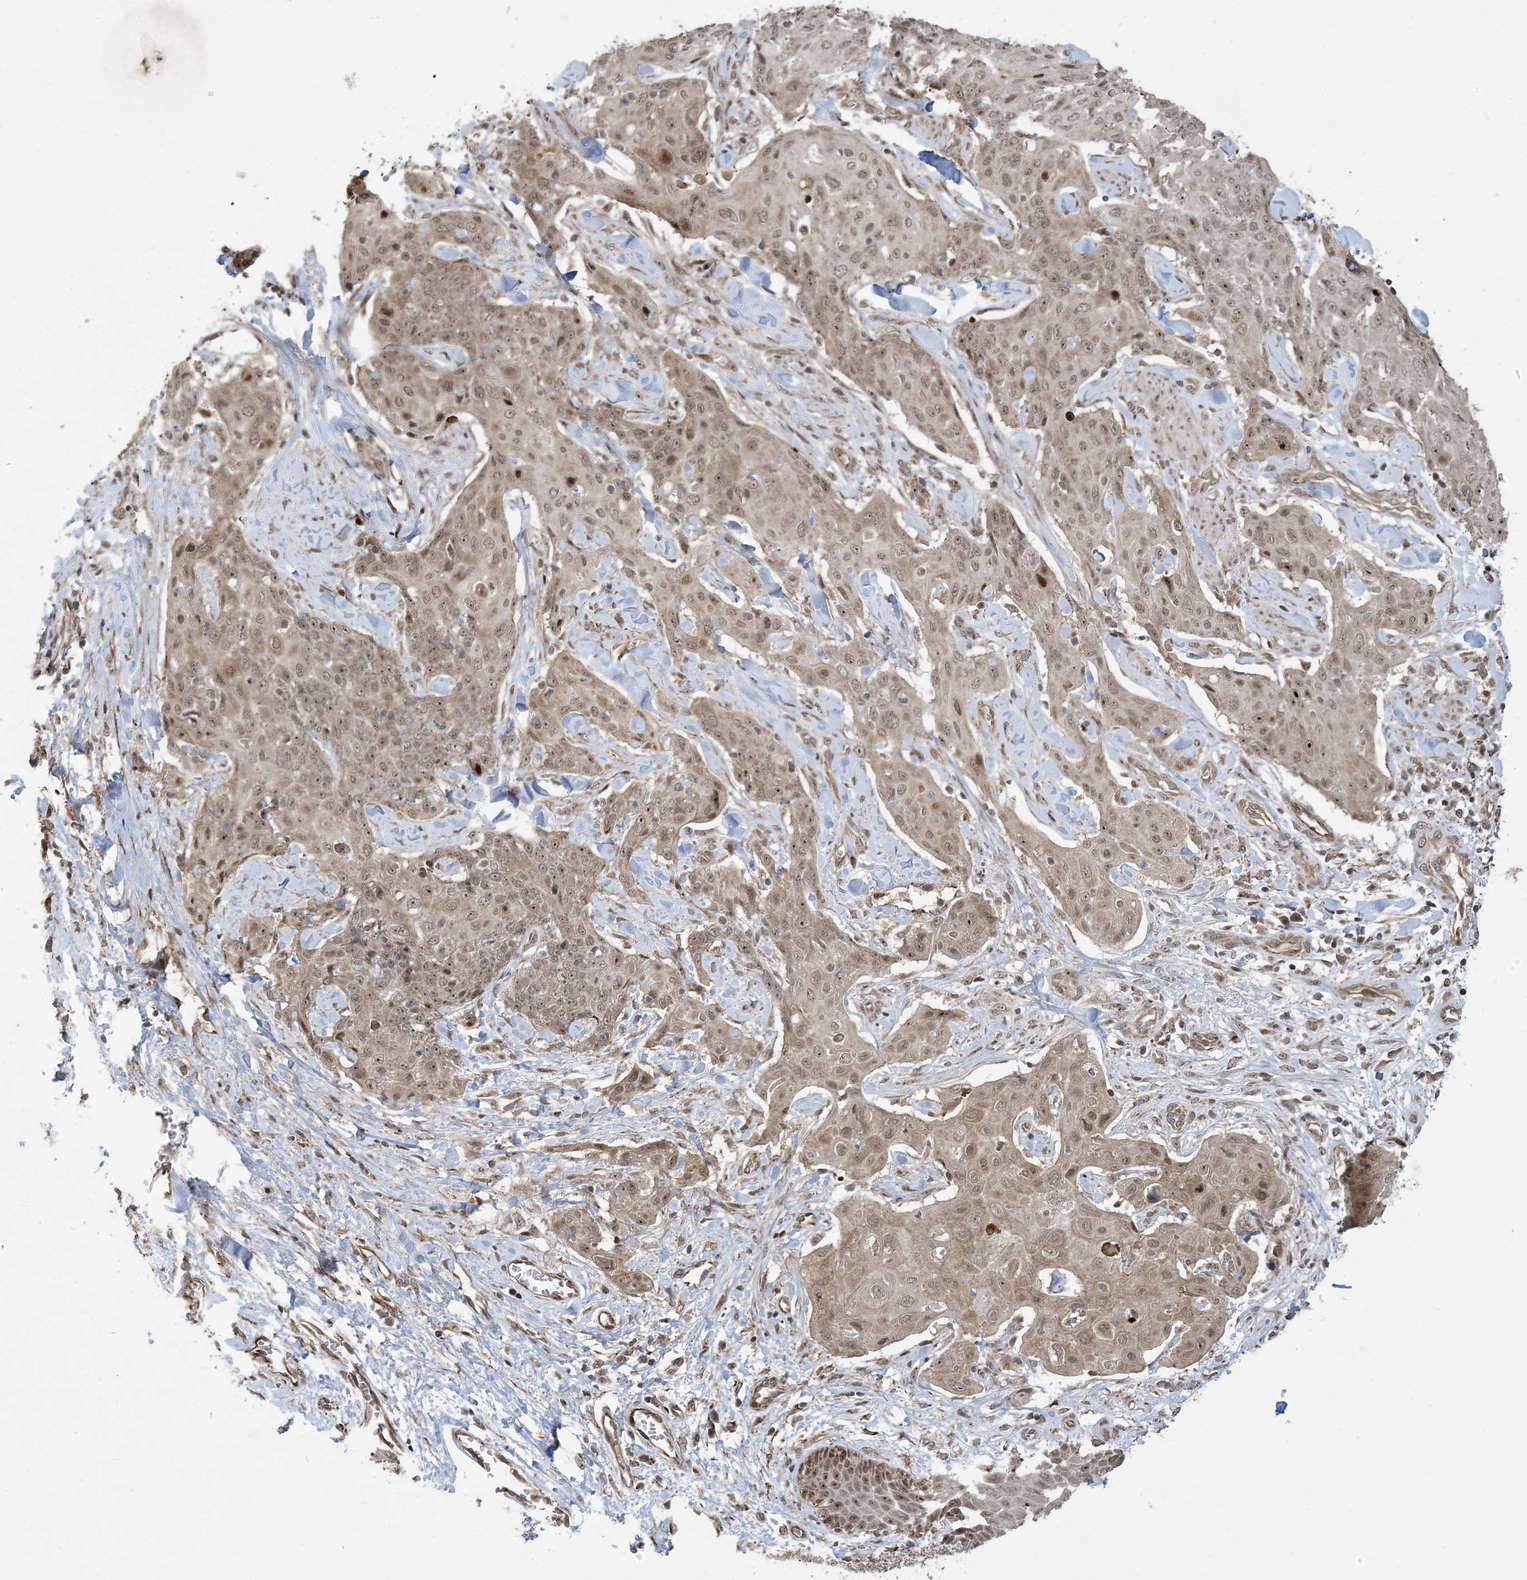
{"staining": {"intensity": "moderate", "quantity": ">75%", "location": "cytoplasmic/membranous,nuclear"}, "tissue": "skin cancer", "cell_type": "Tumor cells", "image_type": "cancer", "snomed": [{"axis": "morphology", "description": "Squamous cell carcinoma, NOS"}, {"axis": "topography", "description": "Skin"}, {"axis": "topography", "description": "Vulva"}], "caption": "About >75% of tumor cells in squamous cell carcinoma (skin) demonstrate moderate cytoplasmic/membranous and nuclear protein staining as visualized by brown immunohistochemical staining.", "gene": "FAM9B", "patient": {"sex": "female", "age": 85}}